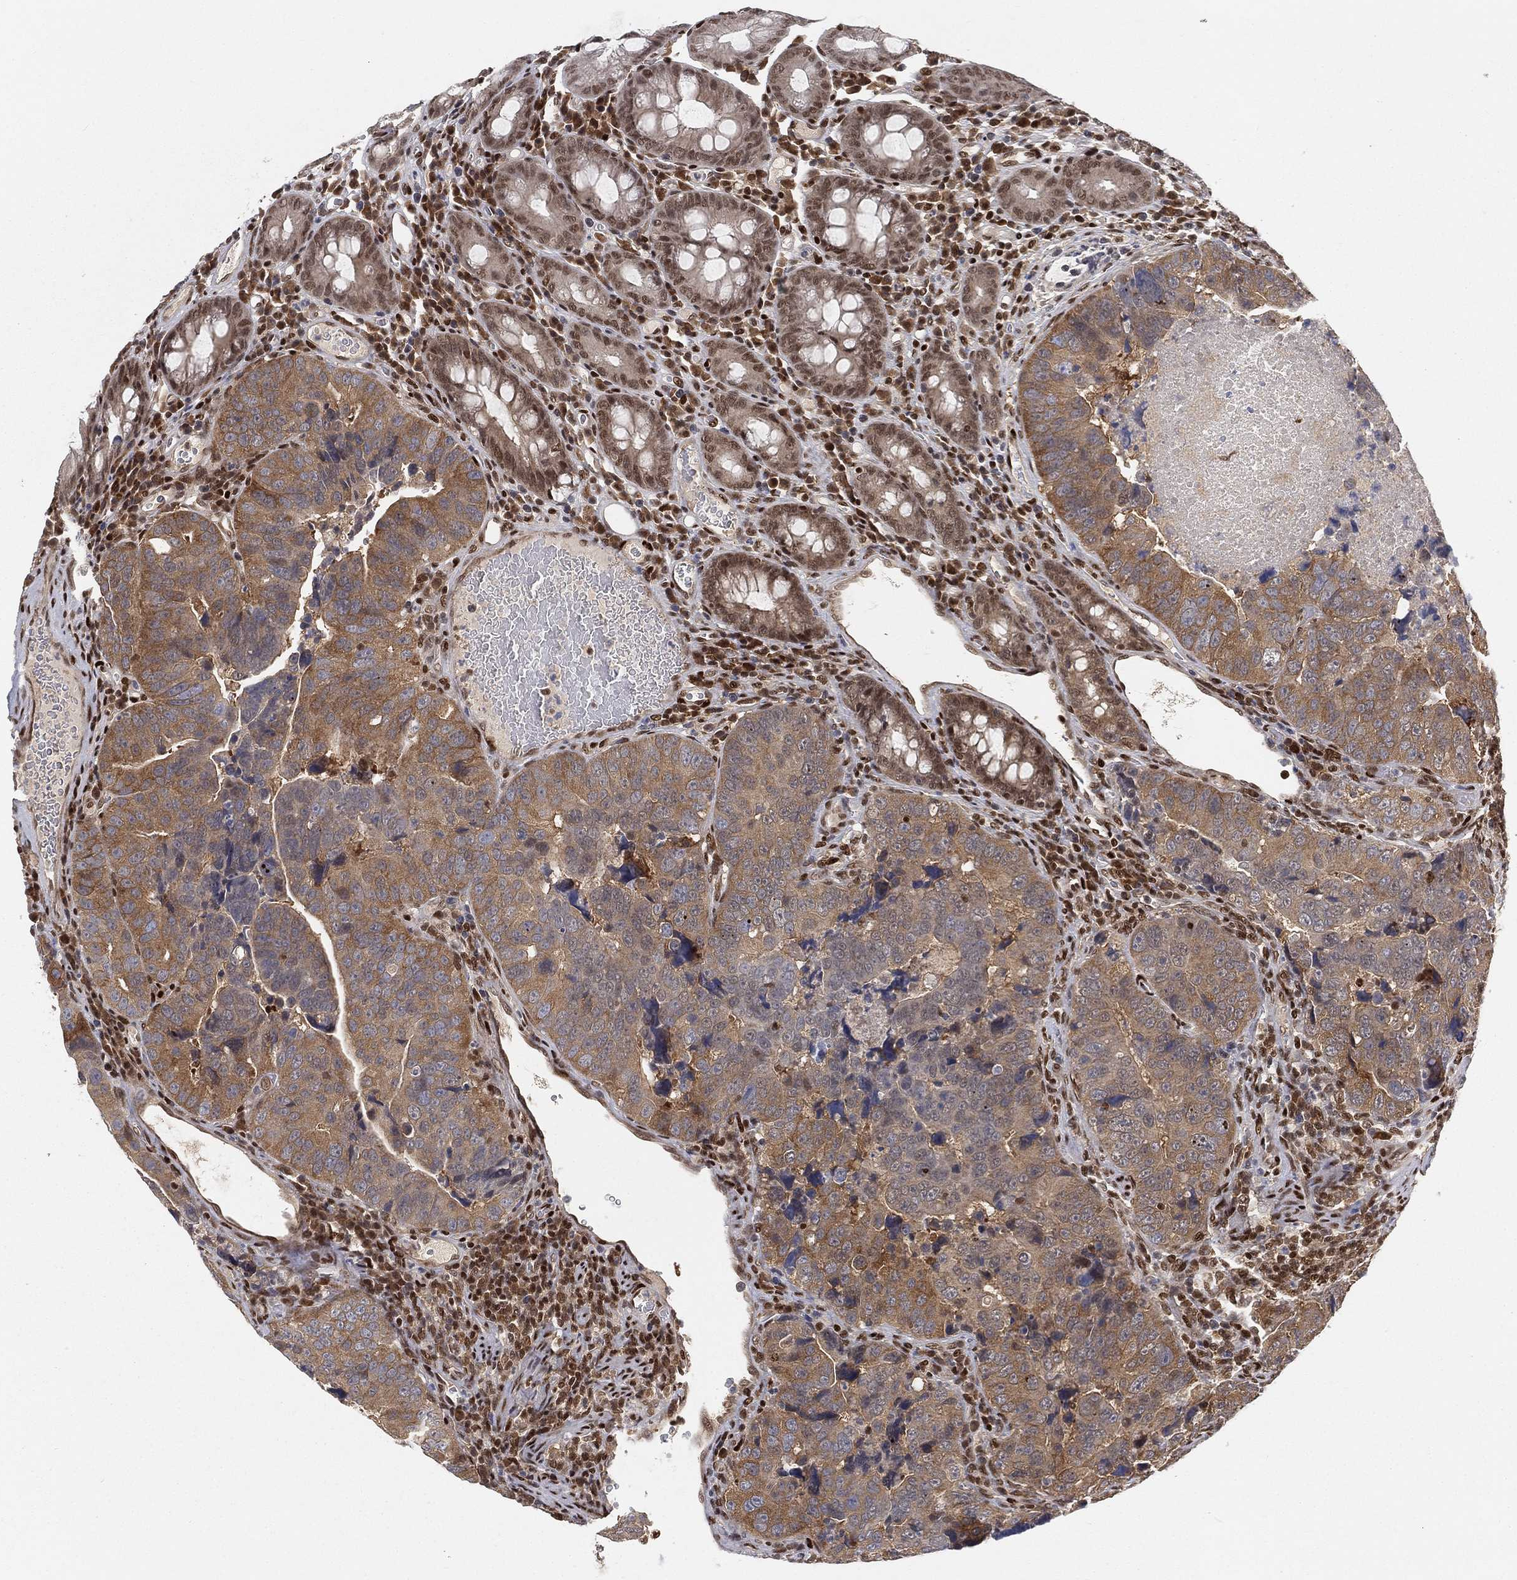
{"staining": {"intensity": "moderate", "quantity": "25%-75%", "location": "cytoplasmic/membranous"}, "tissue": "colorectal cancer", "cell_type": "Tumor cells", "image_type": "cancer", "snomed": [{"axis": "morphology", "description": "Adenocarcinoma, NOS"}, {"axis": "topography", "description": "Colon"}], "caption": "Immunohistochemistry (DAB) staining of colorectal cancer displays moderate cytoplasmic/membranous protein expression in about 25%-75% of tumor cells. The staining is performed using DAB (3,3'-diaminobenzidine) brown chromogen to label protein expression. The nuclei are counter-stained blue using hematoxylin.", "gene": "CRTC3", "patient": {"sex": "female", "age": 72}}